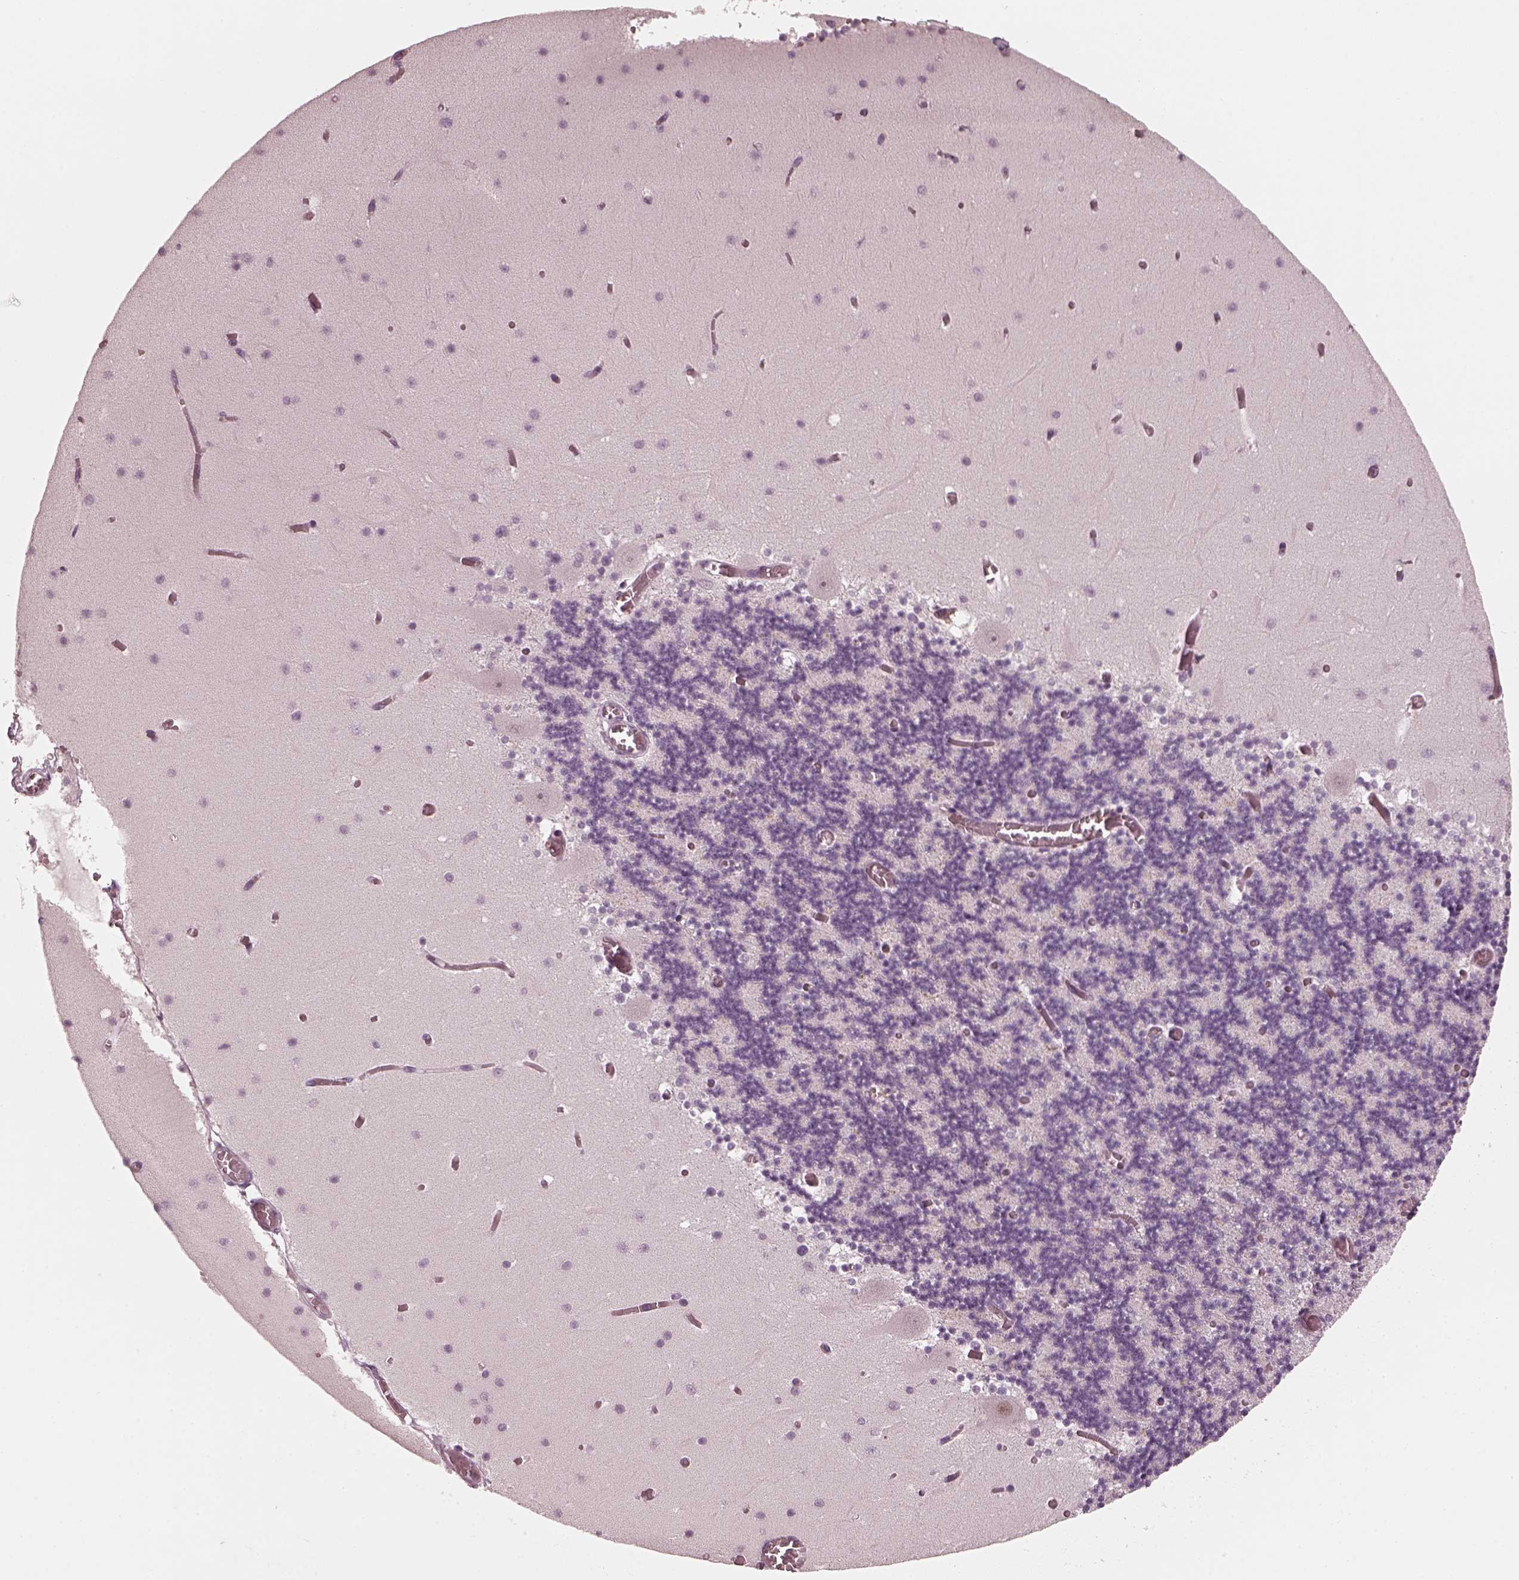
{"staining": {"intensity": "negative", "quantity": "none", "location": "none"}, "tissue": "cerebellum", "cell_type": "Cells in granular layer", "image_type": "normal", "snomed": [{"axis": "morphology", "description": "Normal tissue, NOS"}, {"axis": "topography", "description": "Cerebellum"}], "caption": "Immunohistochemistry micrograph of normal cerebellum: cerebellum stained with DAB (3,3'-diaminobenzidine) reveals no significant protein positivity in cells in granular layer. The staining is performed using DAB brown chromogen with nuclei counter-stained in using hematoxylin.", "gene": "CHIT1", "patient": {"sex": "female", "age": 28}}